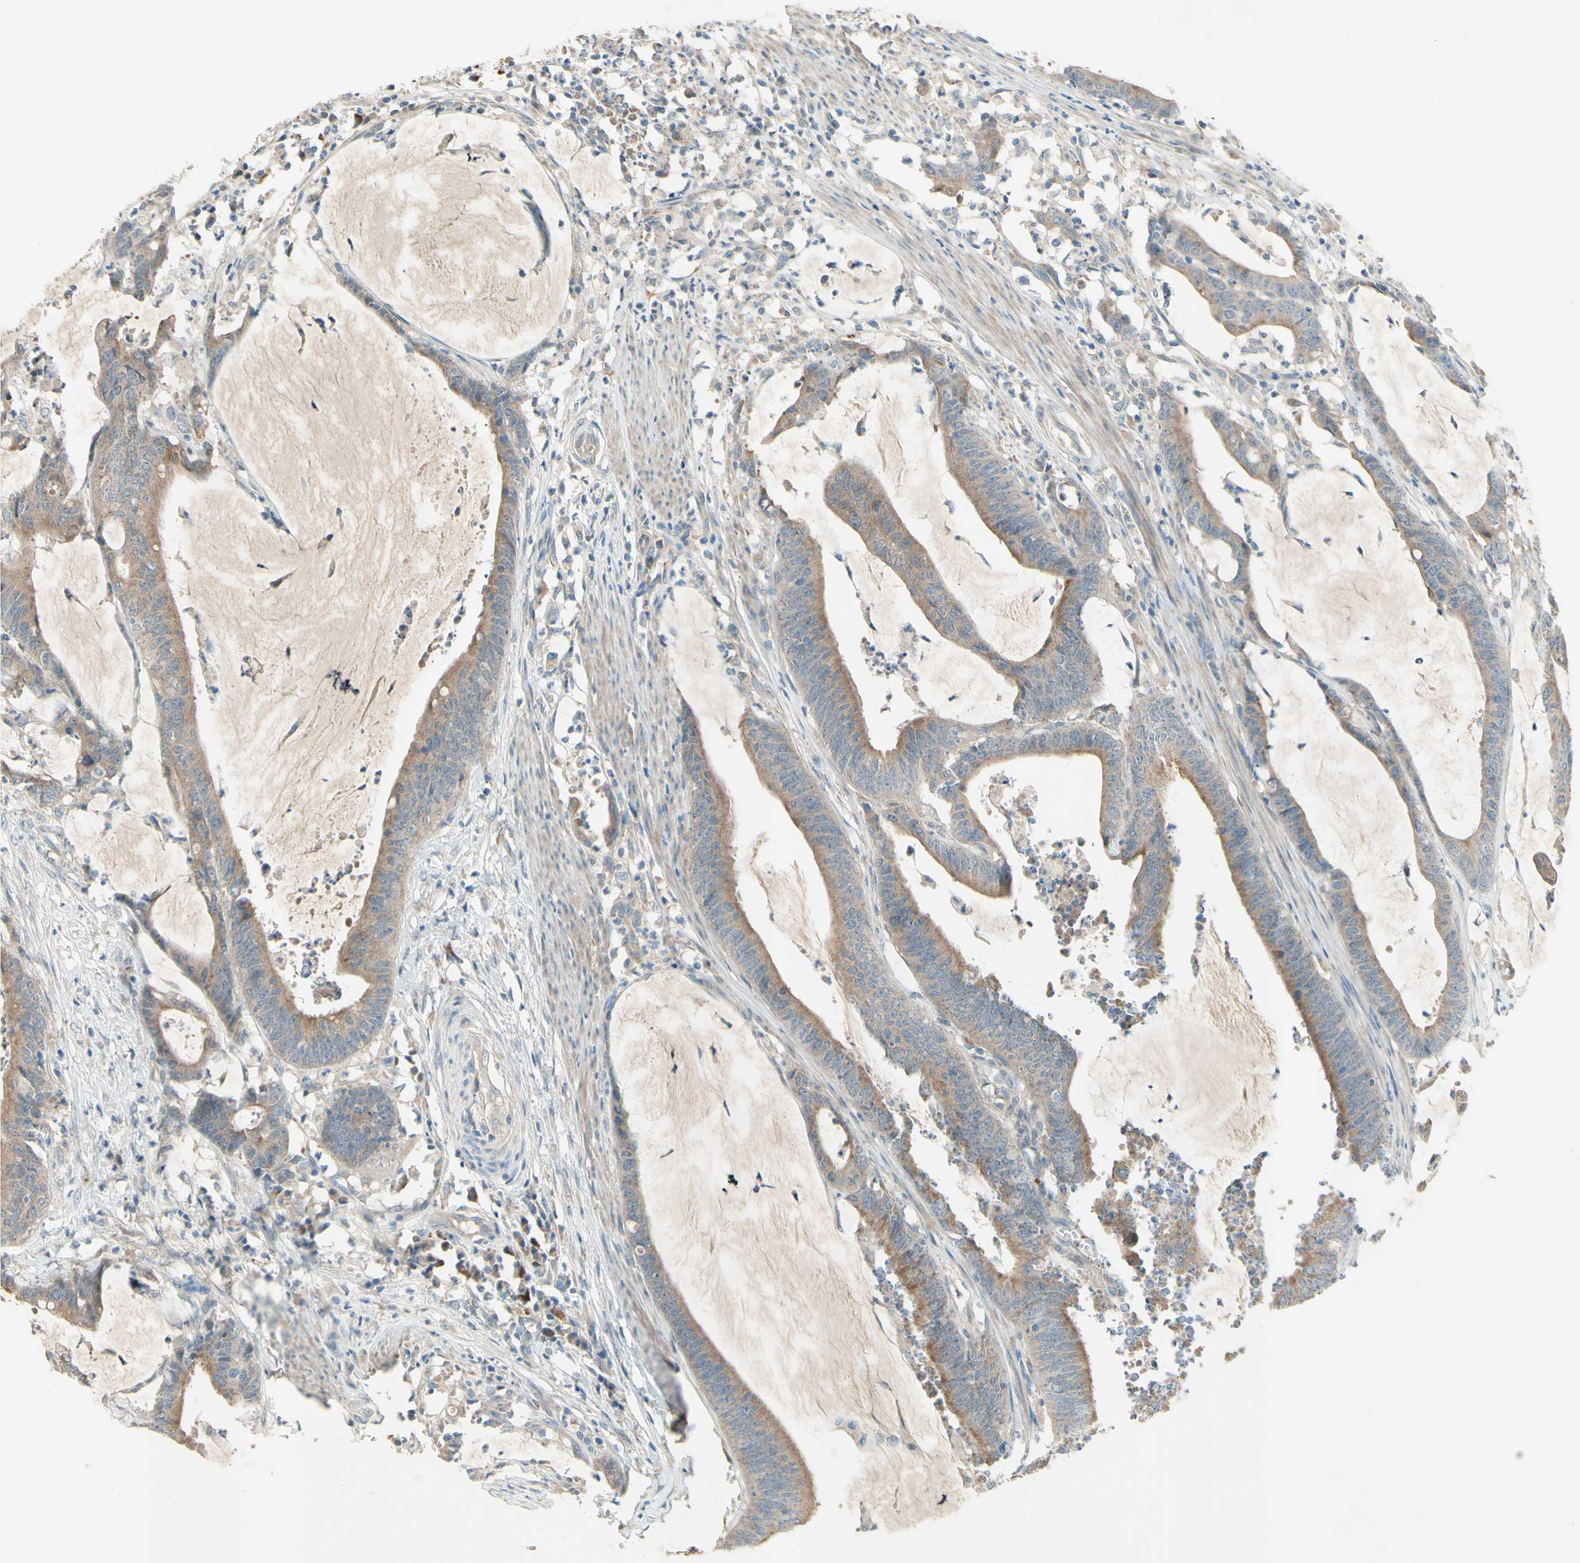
{"staining": {"intensity": "moderate", "quantity": ">75%", "location": "cytoplasmic/membranous"}, "tissue": "colorectal cancer", "cell_type": "Tumor cells", "image_type": "cancer", "snomed": [{"axis": "morphology", "description": "Adenocarcinoma, NOS"}, {"axis": "topography", "description": "Rectum"}], "caption": "DAB (3,3'-diaminobenzidine) immunohistochemical staining of human colorectal cancer exhibits moderate cytoplasmic/membranous protein positivity in approximately >75% of tumor cells.", "gene": "IL2", "patient": {"sex": "female", "age": 66}}